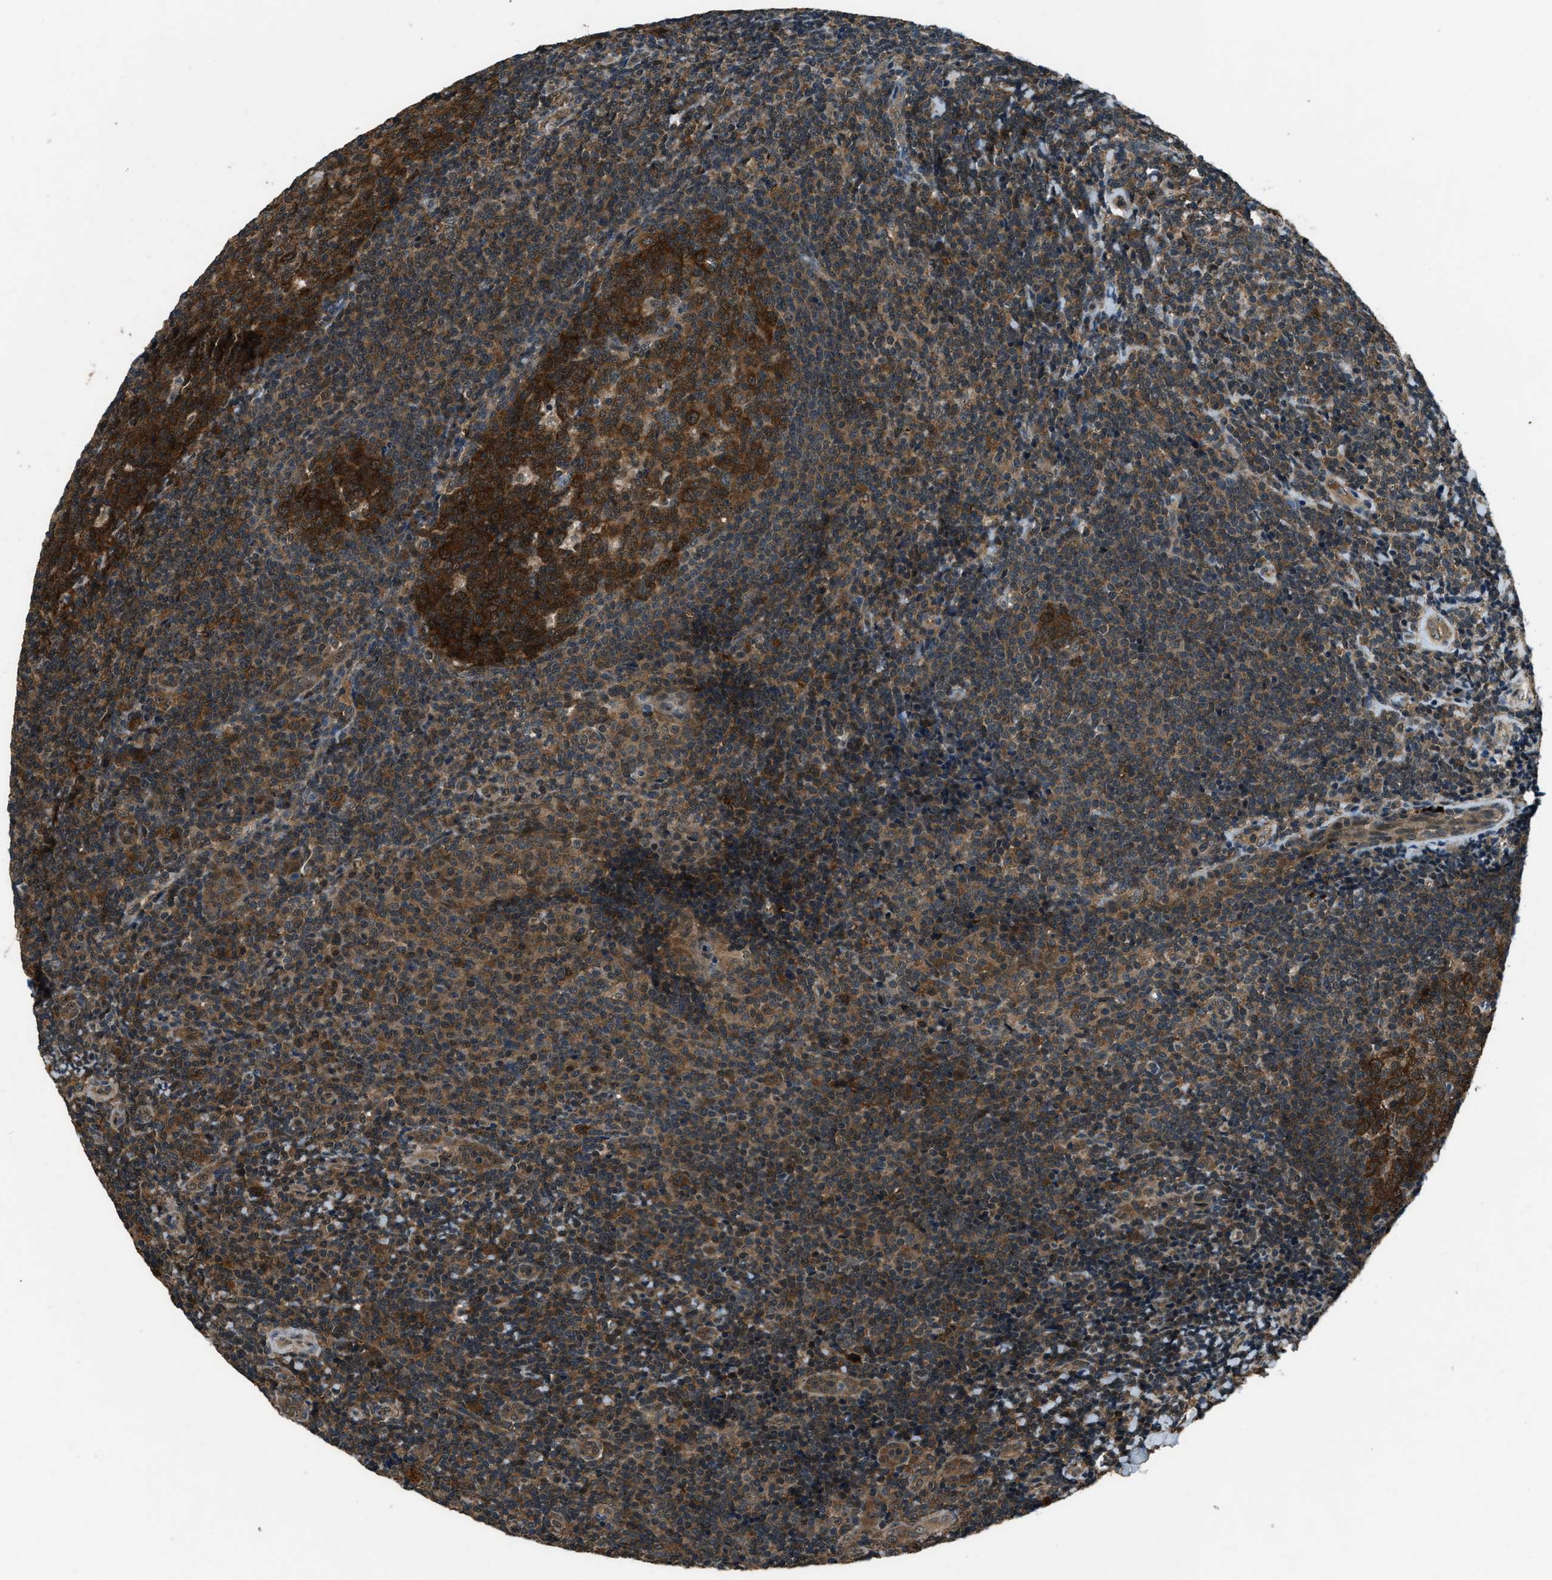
{"staining": {"intensity": "strong", "quantity": ">75%", "location": "cytoplasmic/membranous"}, "tissue": "tonsil", "cell_type": "Germinal center cells", "image_type": "normal", "snomed": [{"axis": "morphology", "description": "Normal tissue, NOS"}, {"axis": "topography", "description": "Tonsil"}], "caption": "Tonsil stained for a protein reveals strong cytoplasmic/membranous positivity in germinal center cells.", "gene": "NUDCD3", "patient": {"sex": "male", "age": 37}}